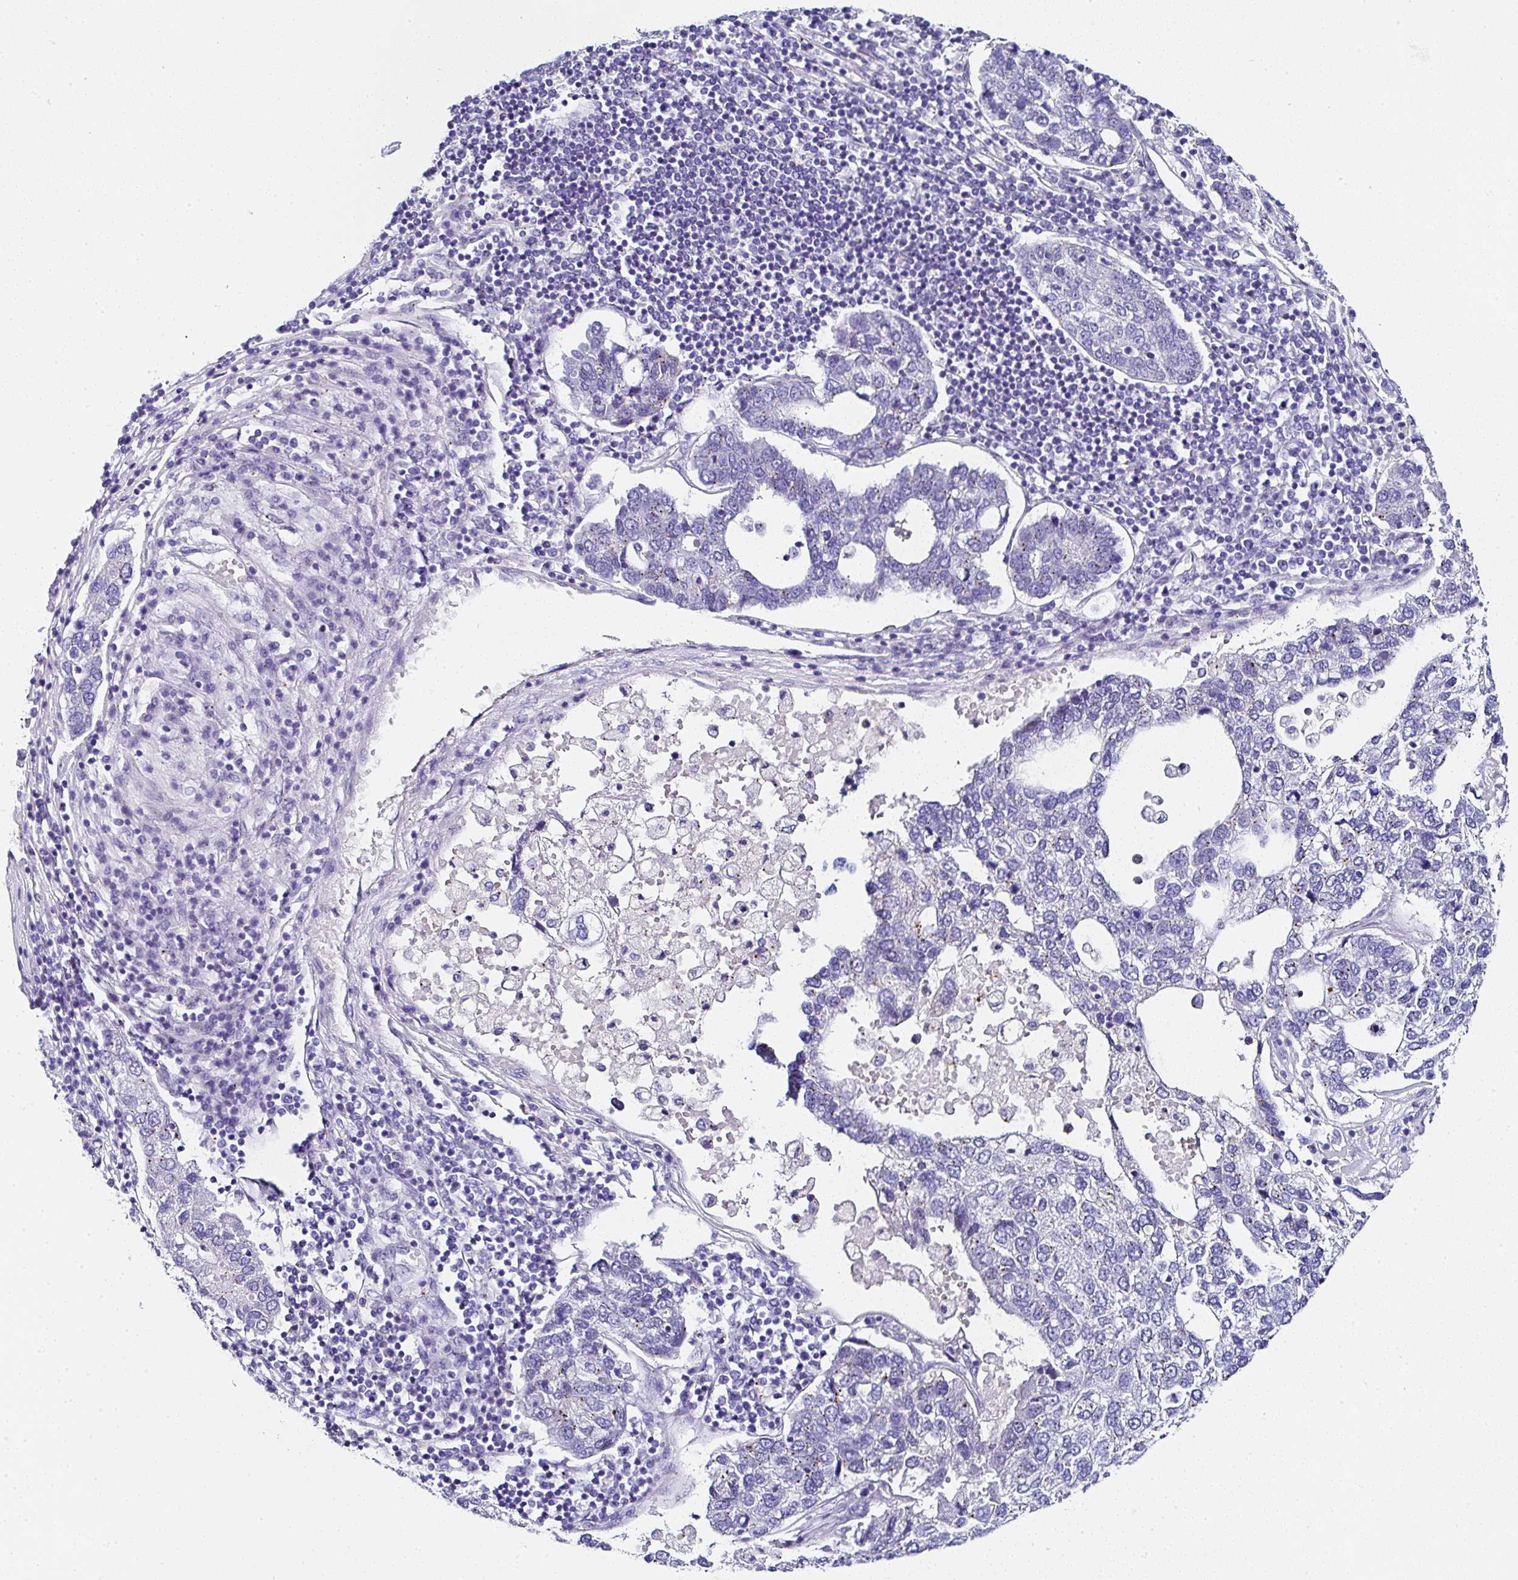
{"staining": {"intensity": "negative", "quantity": "none", "location": "none"}, "tissue": "pancreatic cancer", "cell_type": "Tumor cells", "image_type": "cancer", "snomed": [{"axis": "morphology", "description": "Adenocarcinoma, NOS"}, {"axis": "topography", "description": "Pancreas"}], "caption": "Tumor cells show no significant protein expression in pancreatic cancer (adenocarcinoma).", "gene": "PPFIA4", "patient": {"sex": "female", "age": 61}}